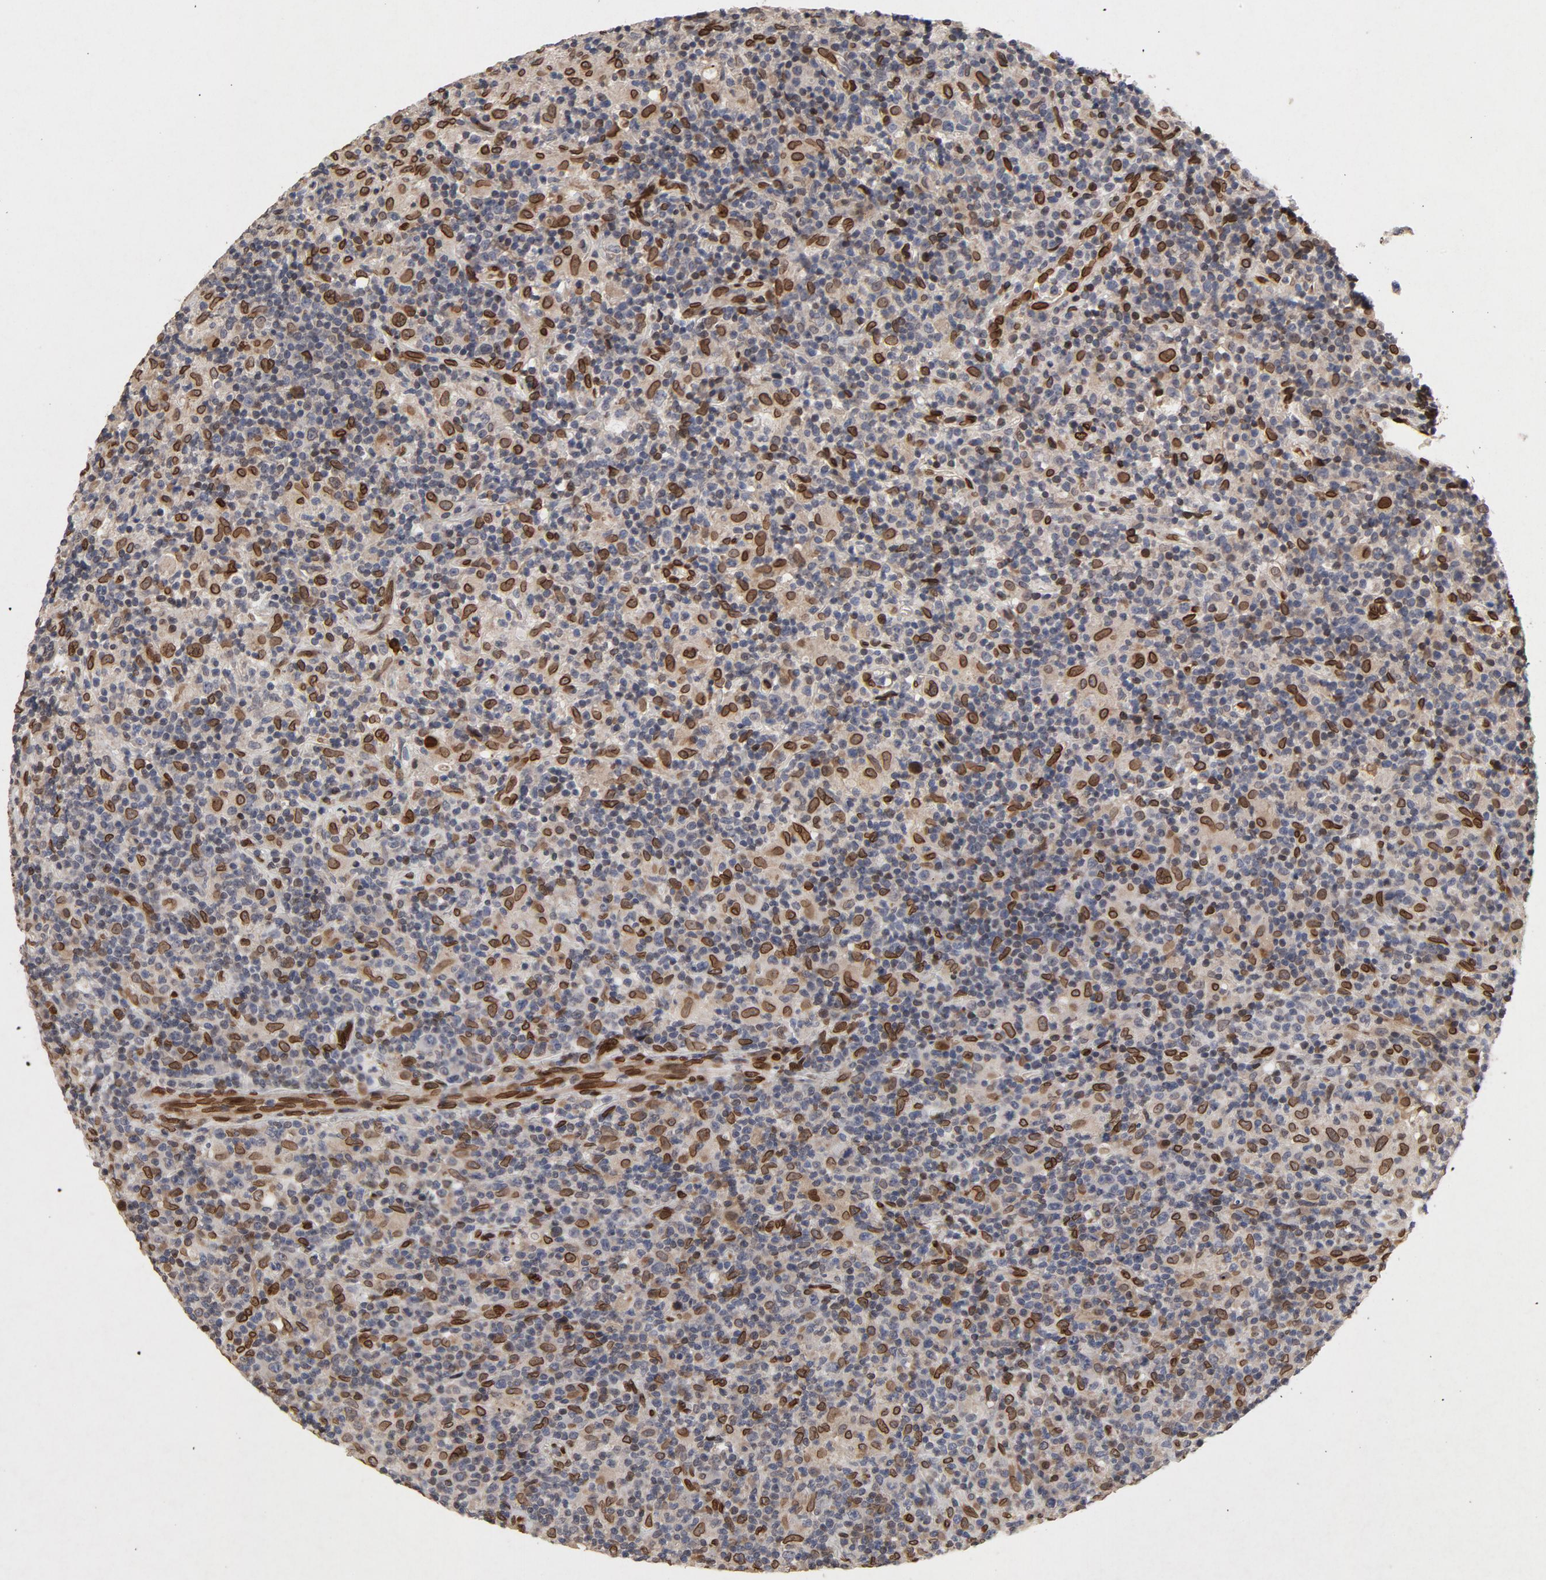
{"staining": {"intensity": "strong", "quantity": ">75%", "location": "cytoplasmic/membranous,nuclear"}, "tissue": "lymphoma", "cell_type": "Tumor cells", "image_type": "cancer", "snomed": [{"axis": "morphology", "description": "Hodgkin's disease, NOS"}, {"axis": "topography", "description": "Lymph node"}], "caption": "A histopathology image of lymphoma stained for a protein displays strong cytoplasmic/membranous and nuclear brown staining in tumor cells.", "gene": "LMNA", "patient": {"sex": "male", "age": 65}}